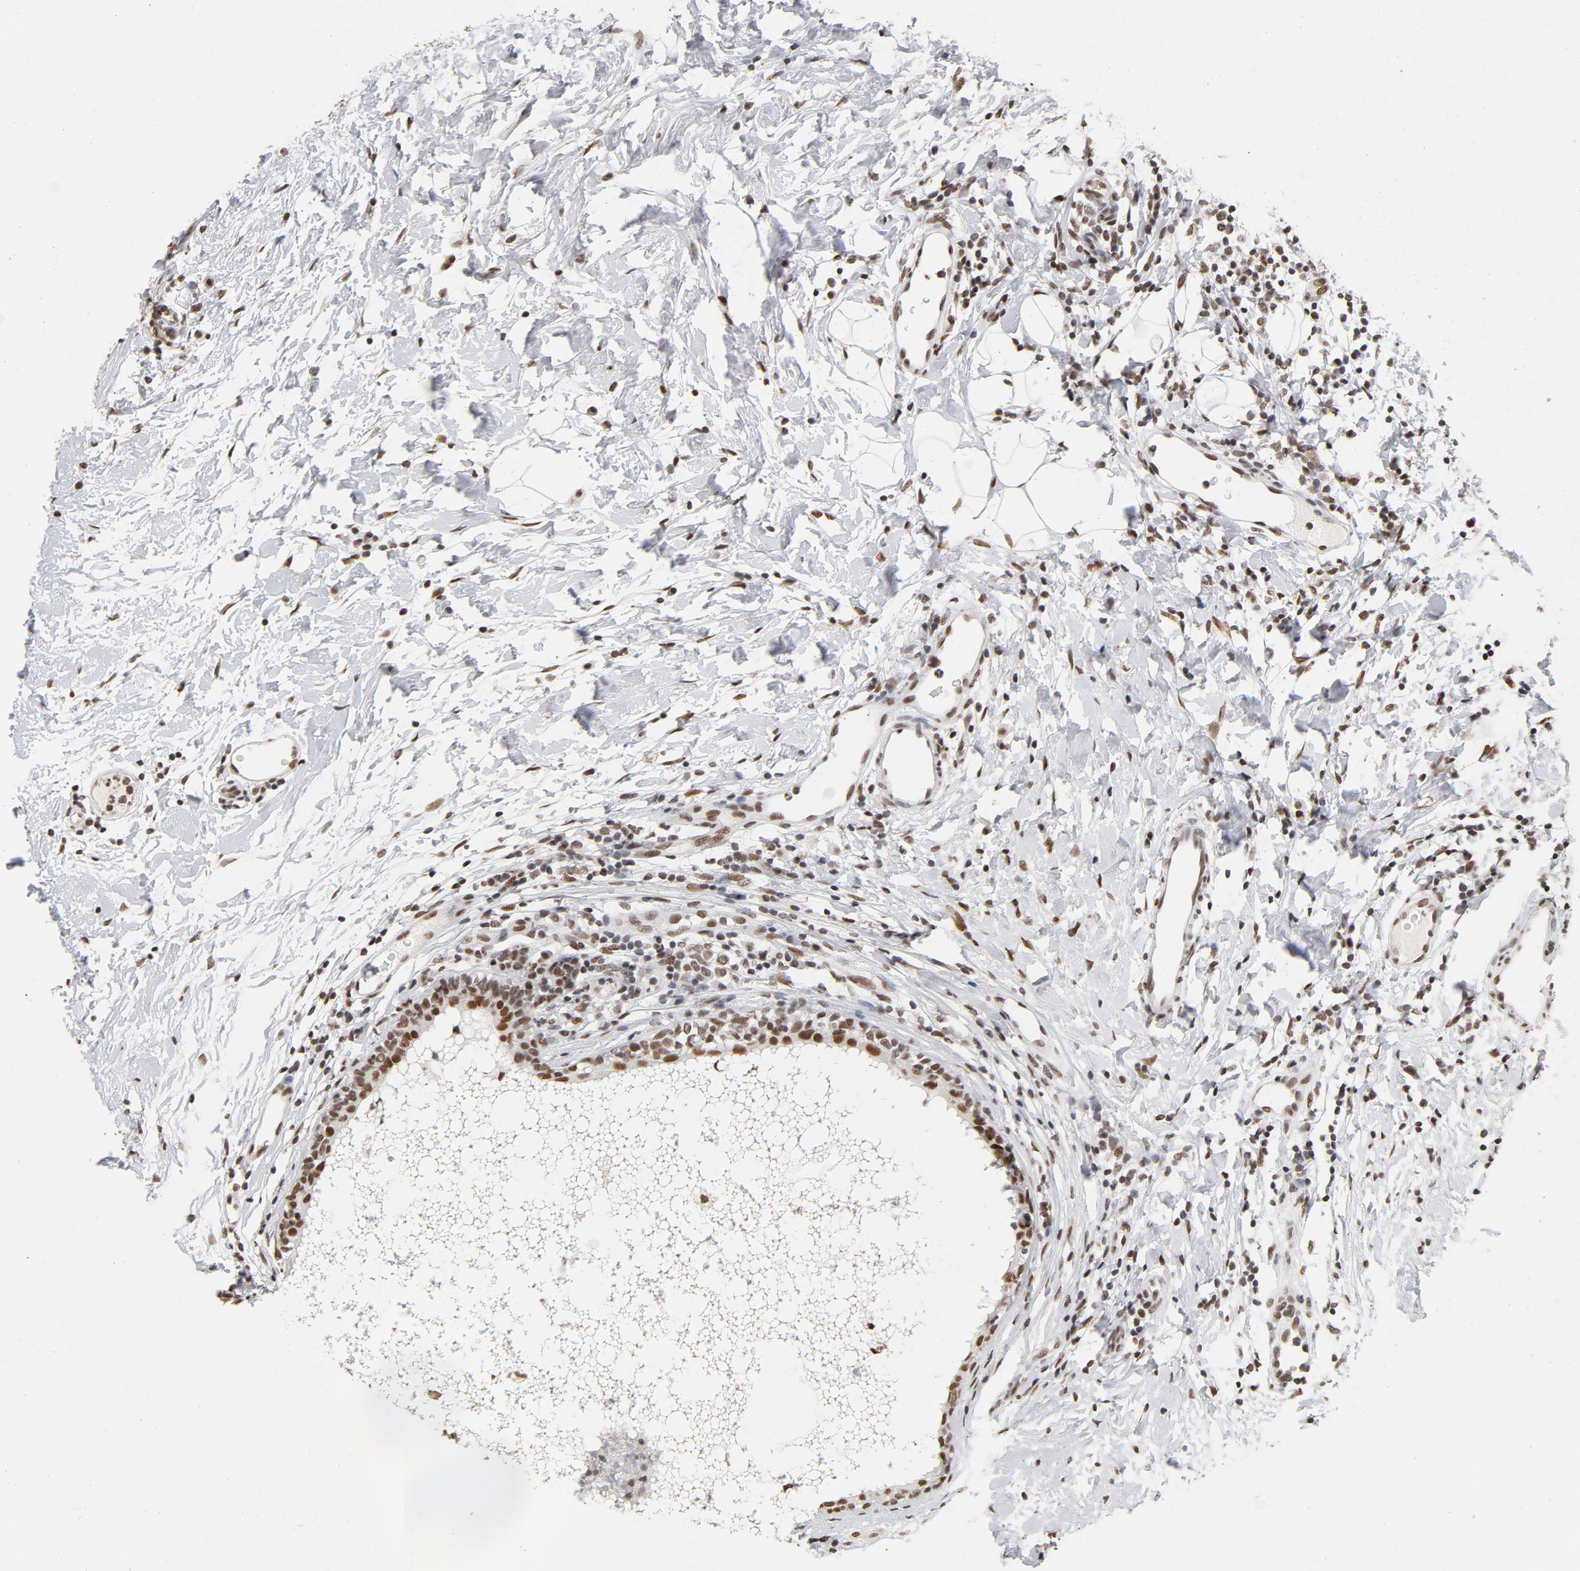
{"staining": {"intensity": "moderate", "quantity": ">75%", "location": "nuclear"}, "tissue": "breast cancer", "cell_type": "Tumor cells", "image_type": "cancer", "snomed": [{"axis": "morphology", "description": "Duct carcinoma"}, {"axis": "topography", "description": "Breast"}], "caption": "Brown immunohistochemical staining in human breast intraductal carcinoma exhibits moderate nuclear staining in about >75% of tumor cells.", "gene": "TP53BP1", "patient": {"sex": "female", "age": 40}}